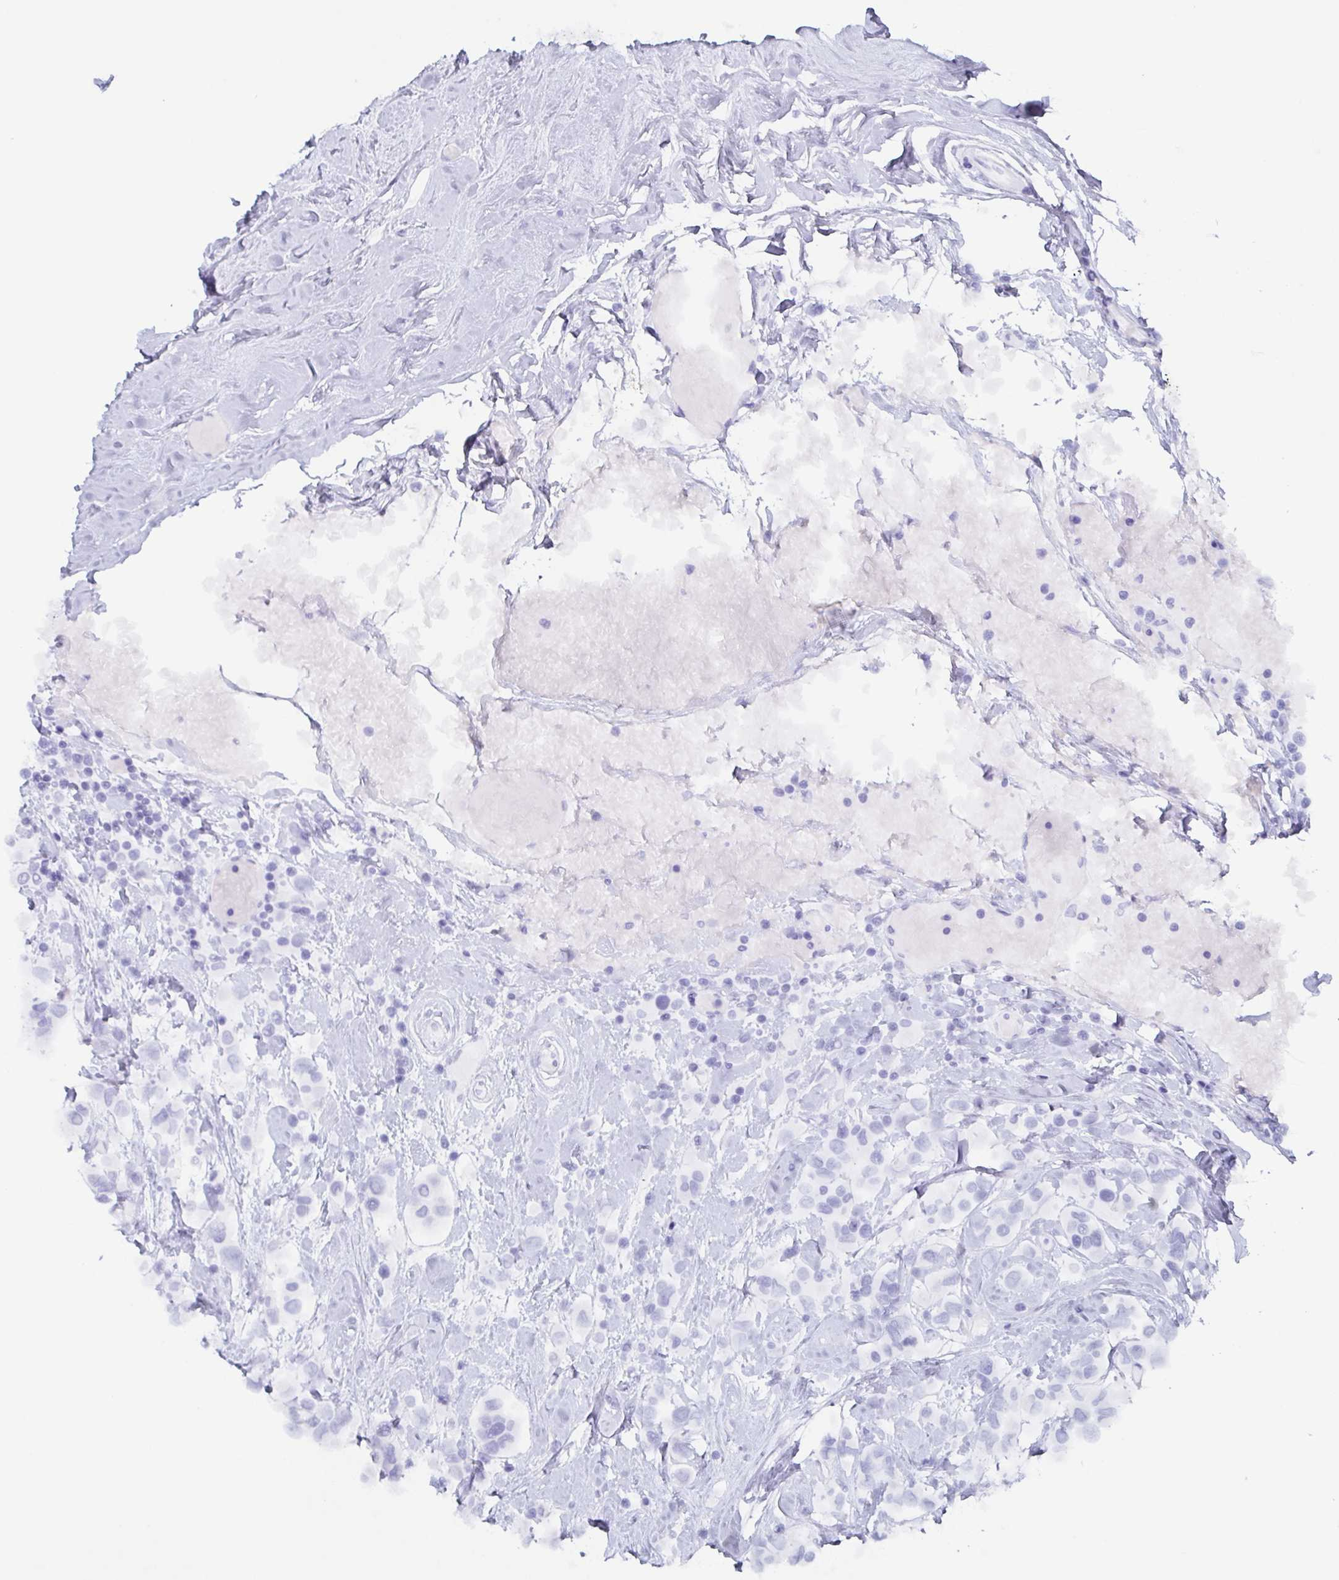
{"staining": {"intensity": "negative", "quantity": "none", "location": "none"}, "tissue": "breast cancer", "cell_type": "Tumor cells", "image_type": "cancer", "snomed": [{"axis": "morphology", "description": "Duct carcinoma"}, {"axis": "topography", "description": "Breast"}], "caption": "Image shows no protein expression in tumor cells of breast infiltrating ductal carcinoma tissue. The staining is performed using DAB brown chromogen with nuclei counter-stained in using hematoxylin.", "gene": "POU2F3", "patient": {"sex": "female", "age": 61}}